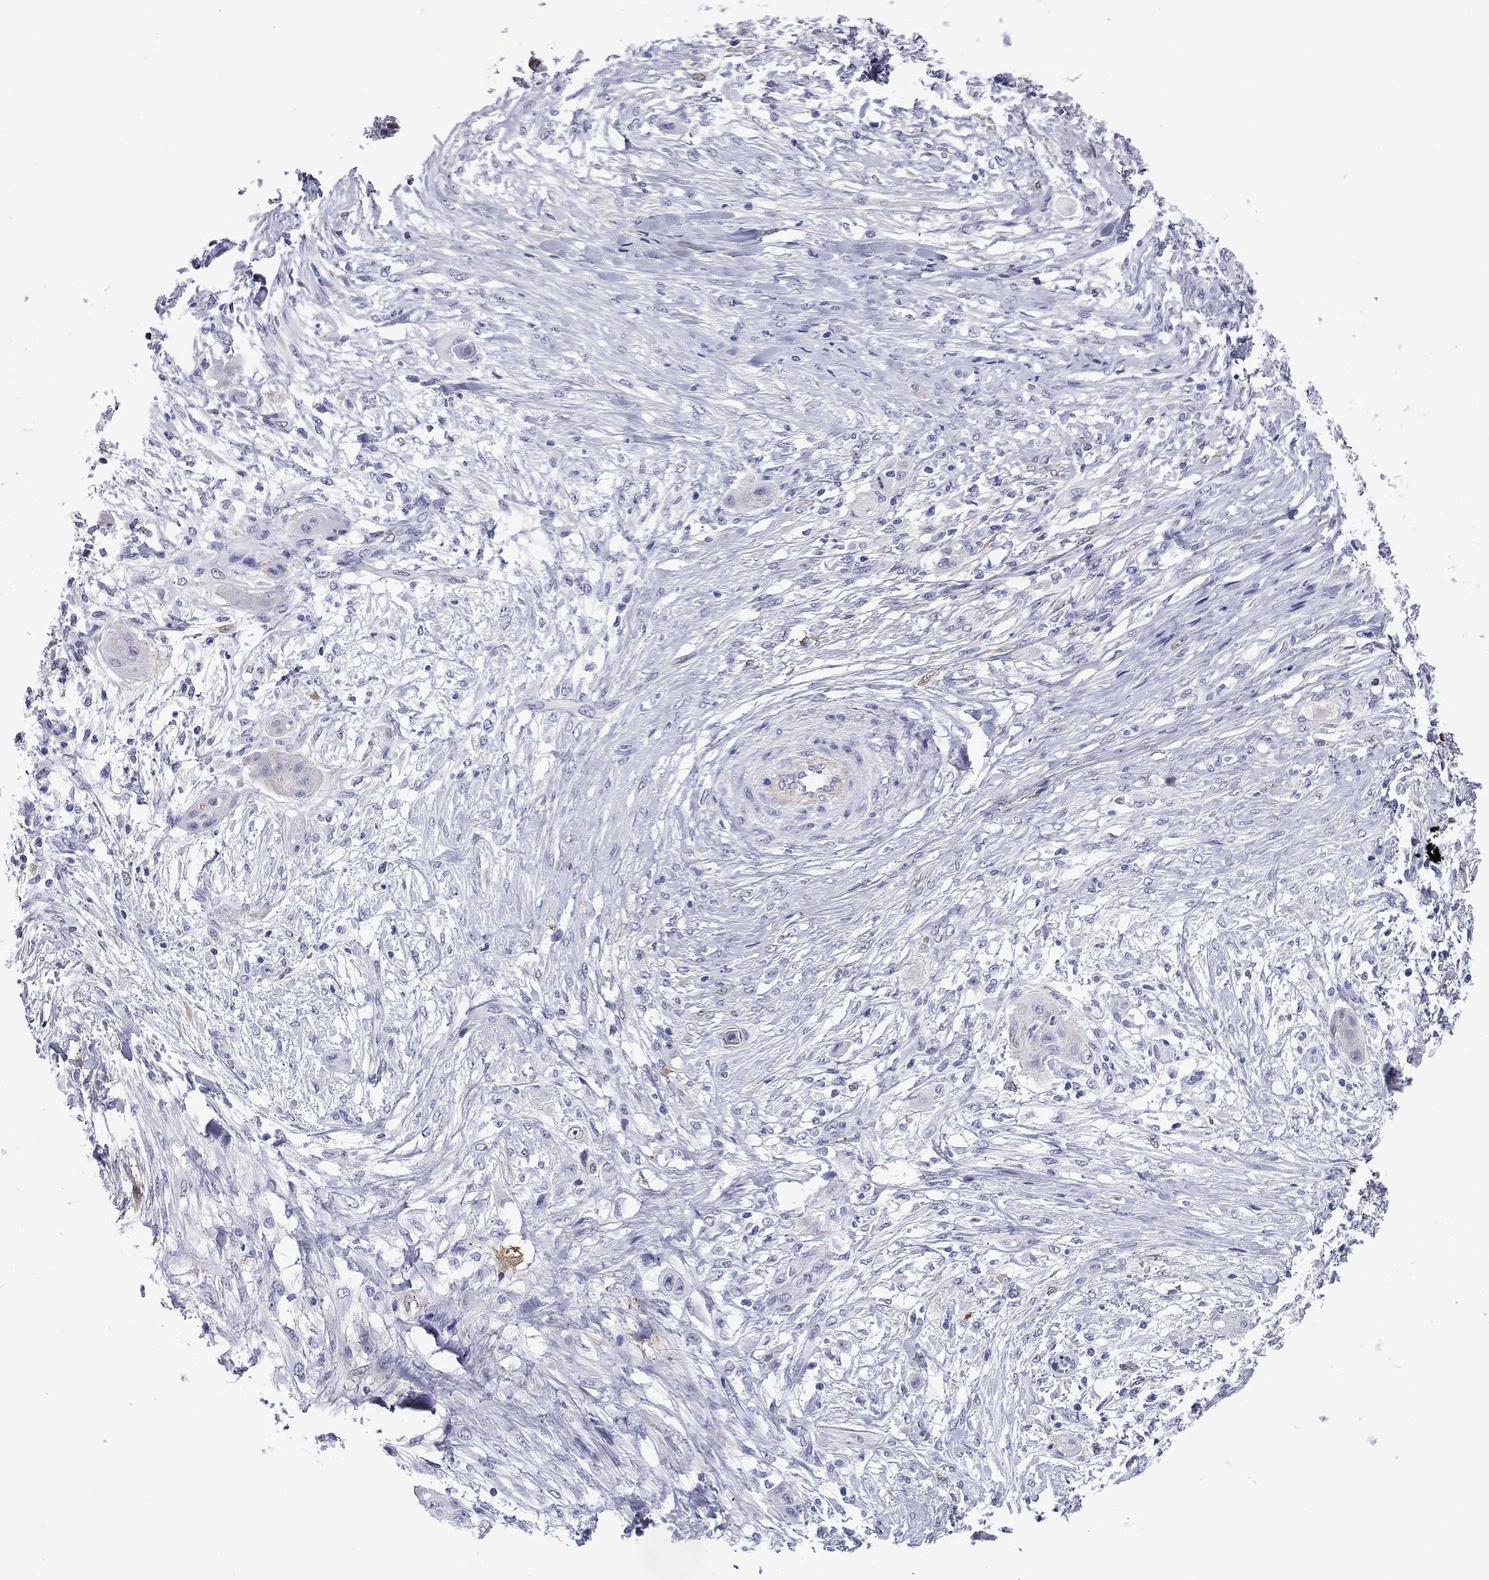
{"staining": {"intensity": "negative", "quantity": "none", "location": "none"}, "tissue": "skin cancer", "cell_type": "Tumor cells", "image_type": "cancer", "snomed": [{"axis": "morphology", "description": "Squamous cell carcinoma, NOS"}, {"axis": "topography", "description": "Skin"}], "caption": "This is an IHC image of skin cancer. There is no expression in tumor cells.", "gene": "BCL2L14", "patient": {"sex": "male", "age": 62}}